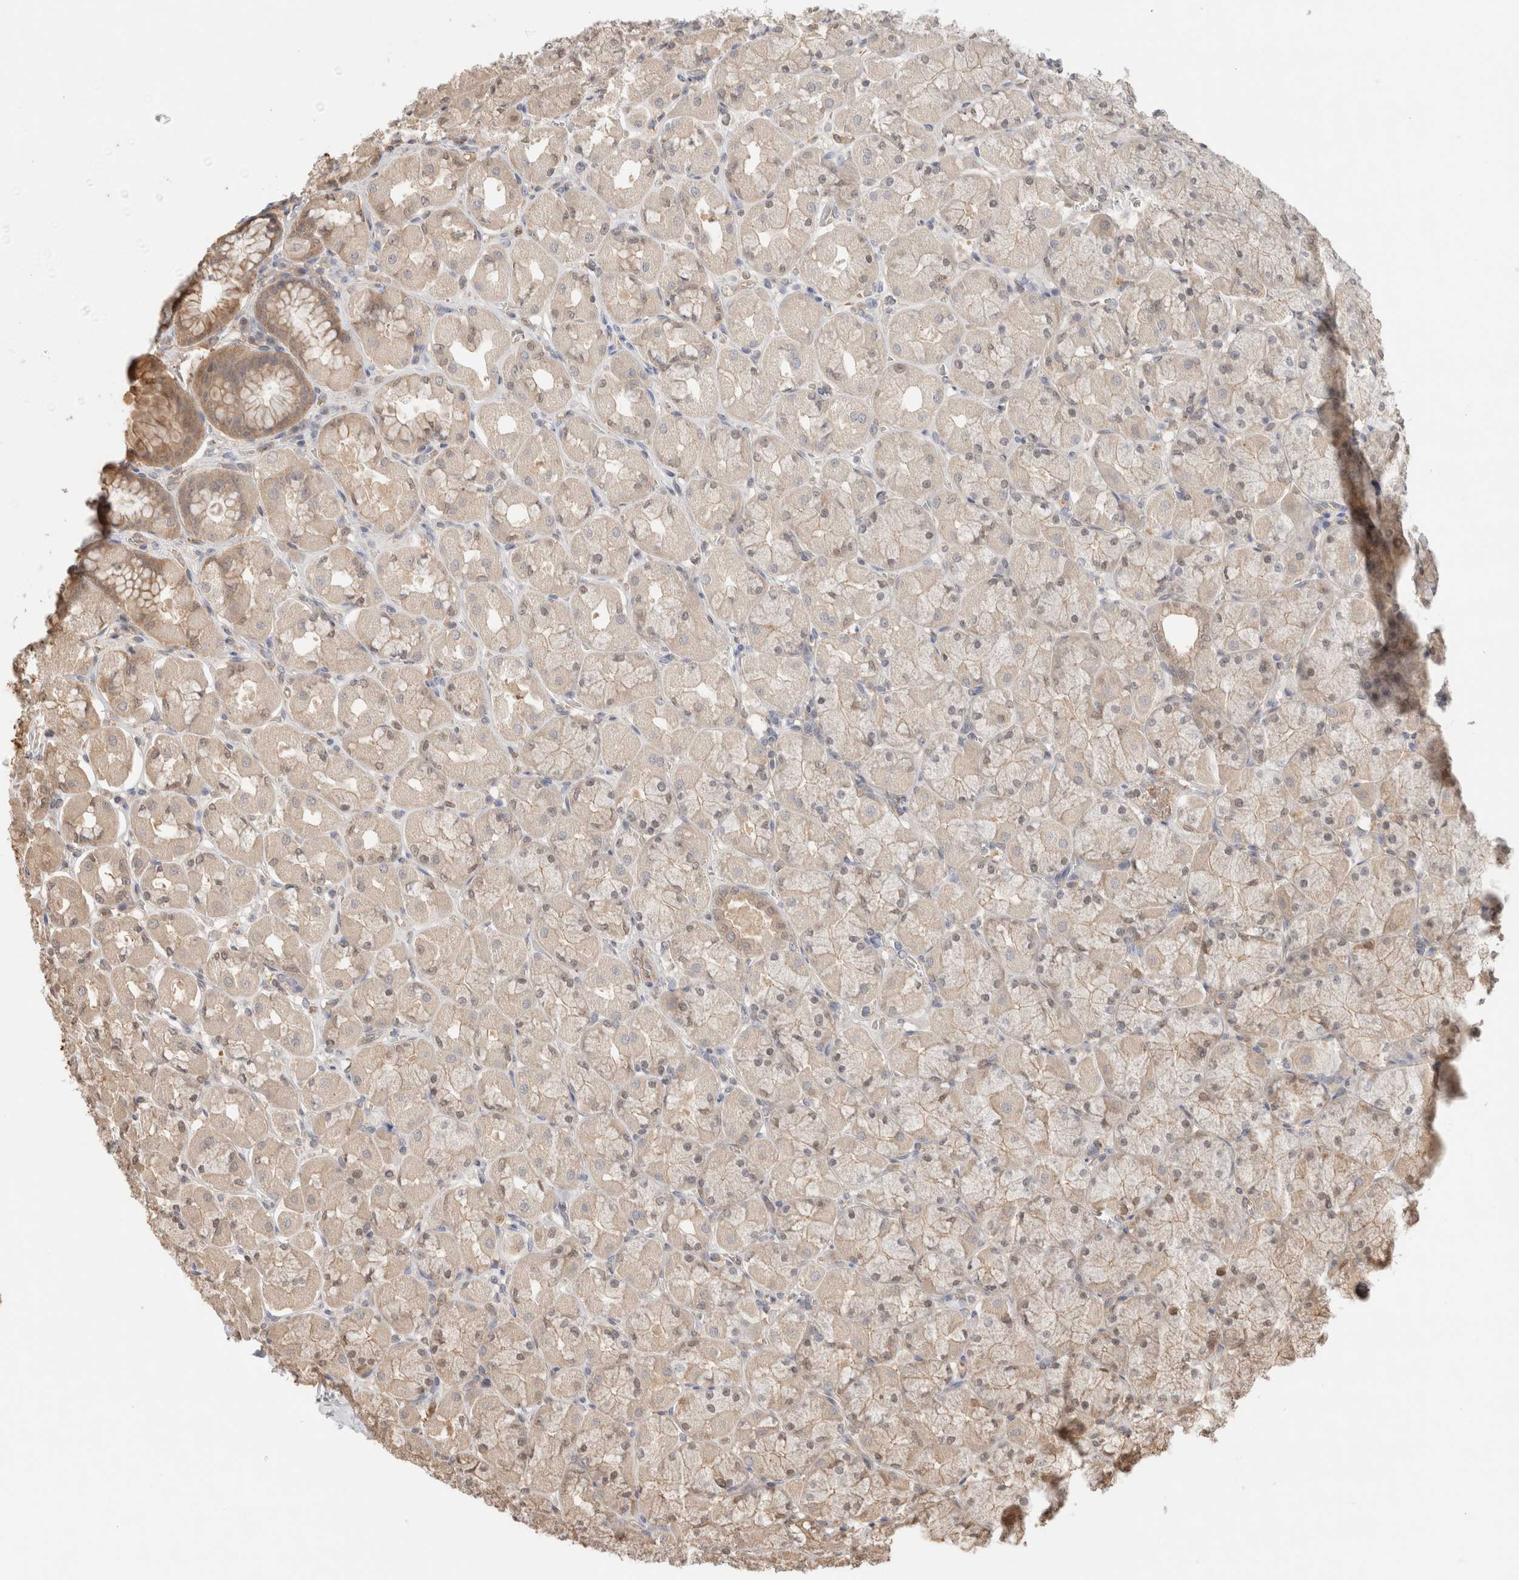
{"staining": {"intensity": "weak", "quantity": "<25%", "location": "cytoplasmic/membranous,nuclear"}, "tissue": "stomach", "cell_type": "Glandular cells", "image_type": "normal", "snomed": [{"axis": "morphology", "description": "Normal tissue, NOS"}, {"axis": "topography", "description": "Stomach, upper"}], "caption": "This image is of unremarkable stomach stained with immunohistochemistry (IHC) to label a protein in brown with the nuclei are counter-stained blue. There is no expression in glandular cells.", "gene": "YWHAH", "patient": {"sex": "female", "age": 56}}